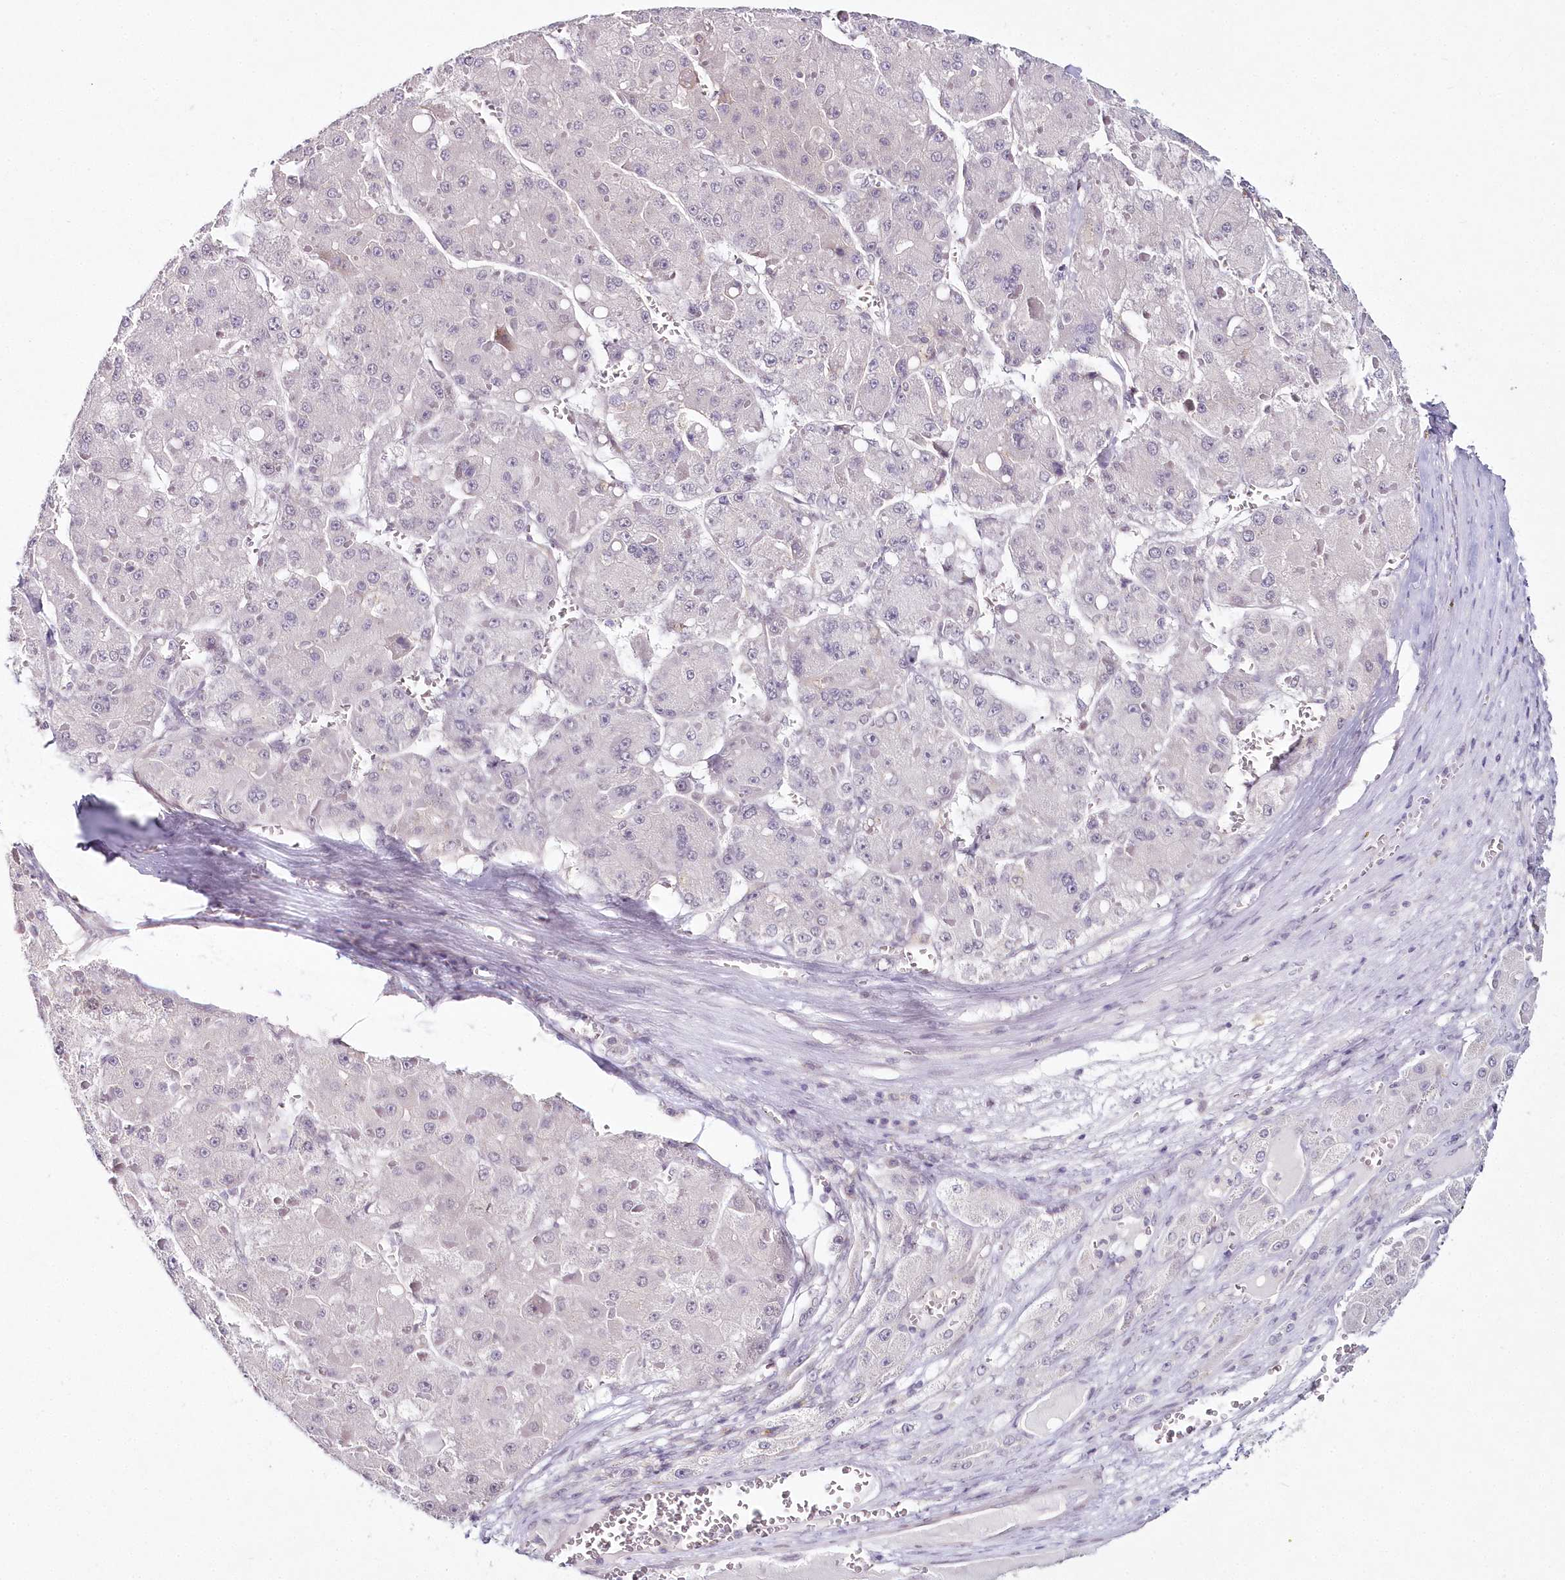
{"staining": {"intensity": "negative", "quantity": "none", "location": "none"}, "tissue": "liver cancer", "cell_type": "Tumor cells", "image_type": "cancer", "snomed": [{"axis": "morphology", "description": "Carcinoma, Hepatocellular, NOS"}, {"axis": "topography", "description": "Liver"}], "caption": "An immunohistochemistry photomicrograph of liver cancer (hepatocellular carcinoma) is shown. There is no staining in tumor cells of liver cancer (hepatocellular carcinoma). Nuclei are stained in blue.", "gene": "HYCC2", "patient": {"sex": "female", "age": 73}}